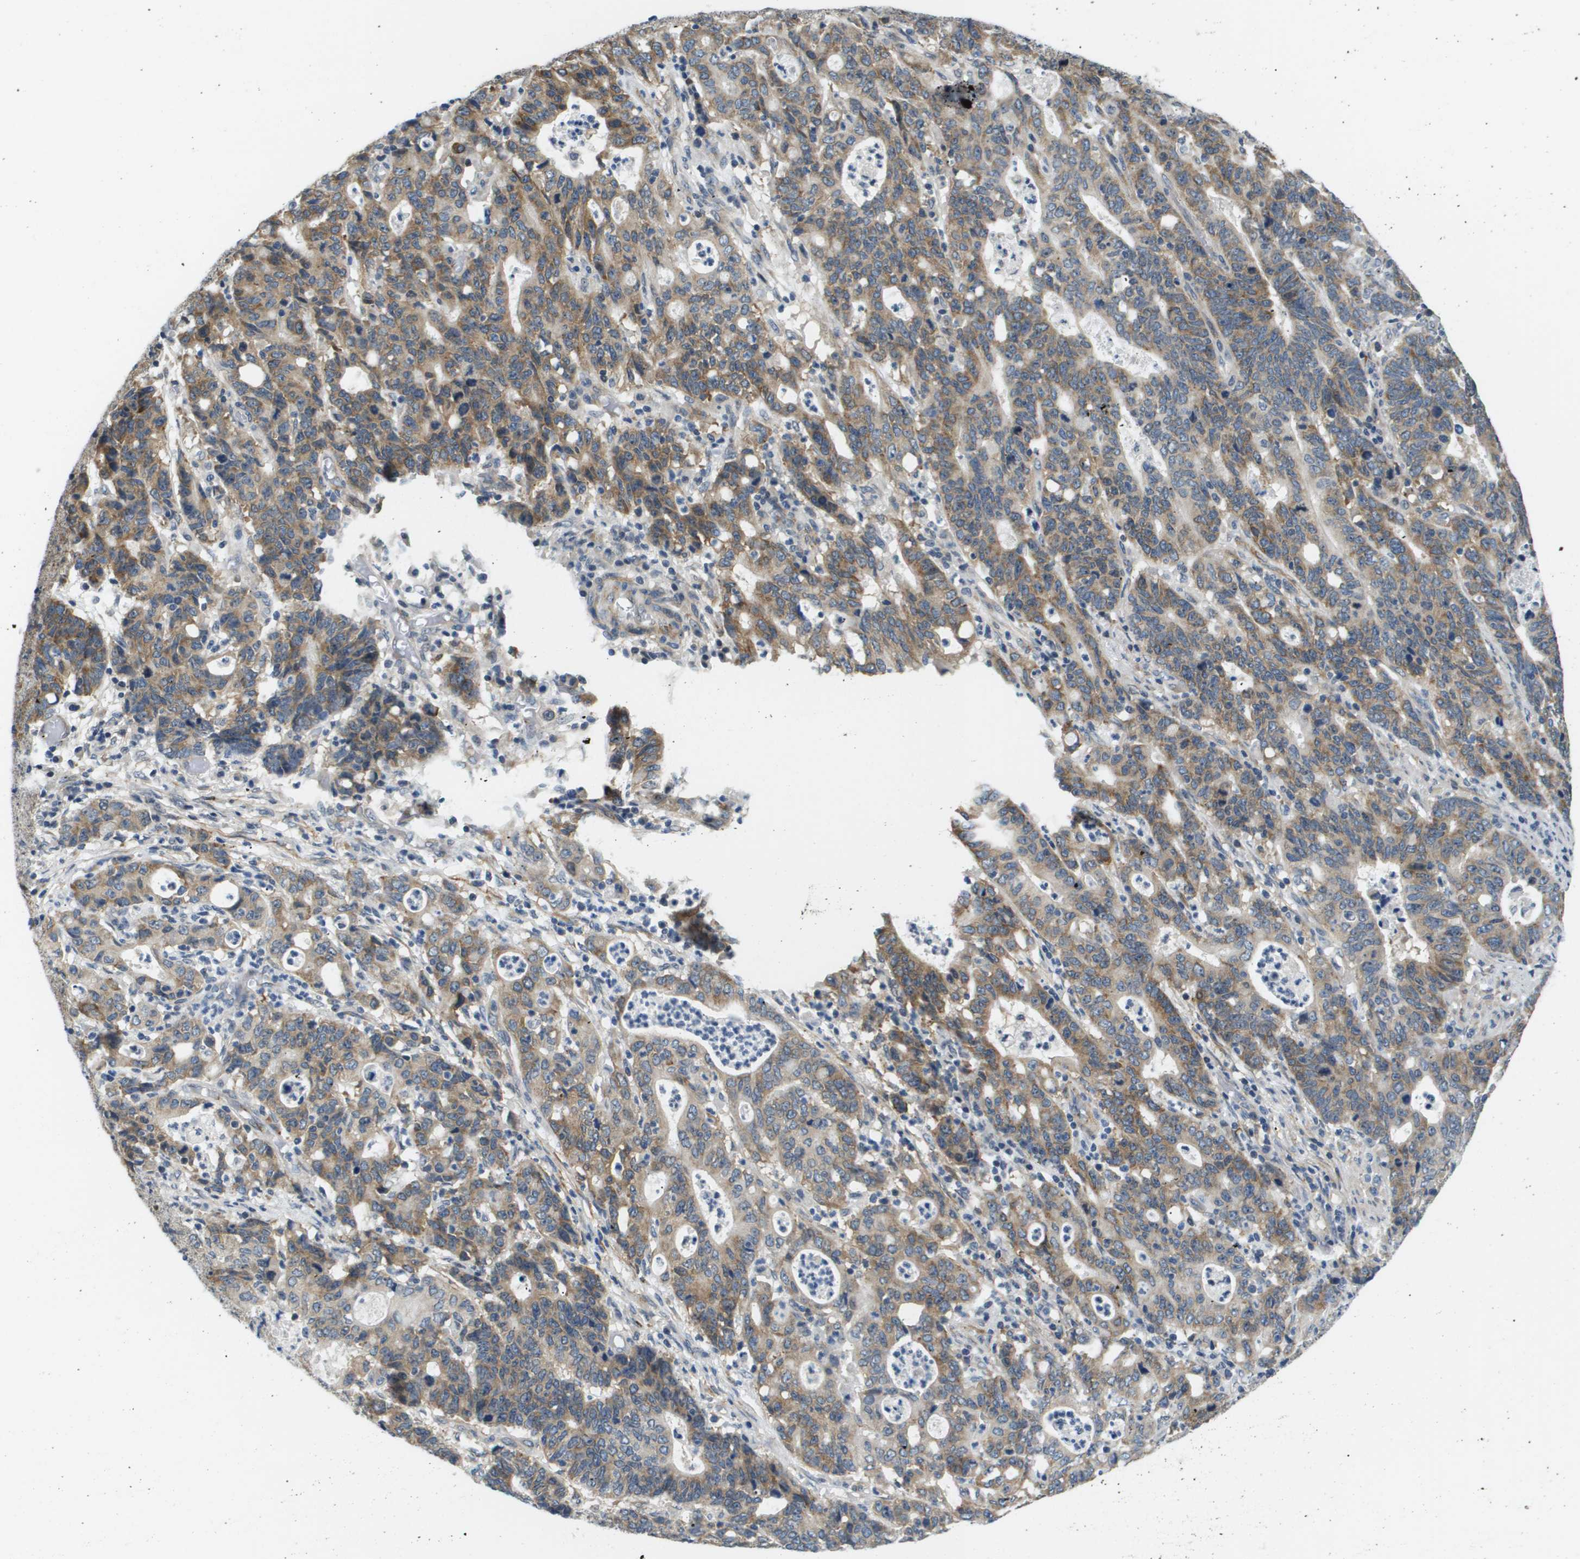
{"staining": {"intensity": "moderate", "quantity": ">75%", "location": "cytoplasmic/membranous"}, "tissue": "stomach cancer", "cell_type": "Tumor cells", "image_type": "cancer", "snomed": [{"axis": "morphology", "description": "Adenocarcinoma, NOS"}, {"axis": "topography", "description": "Stomach, upper"}], "caption": "A histopathology image of human stomach cancer (adenocarcinoma) stained for a protein exhibits moderate cytoplasmic/membranous brown staining in tumor cells.", "gene": "OTUD5", "patient": {"sex": "male", "age": 69}}